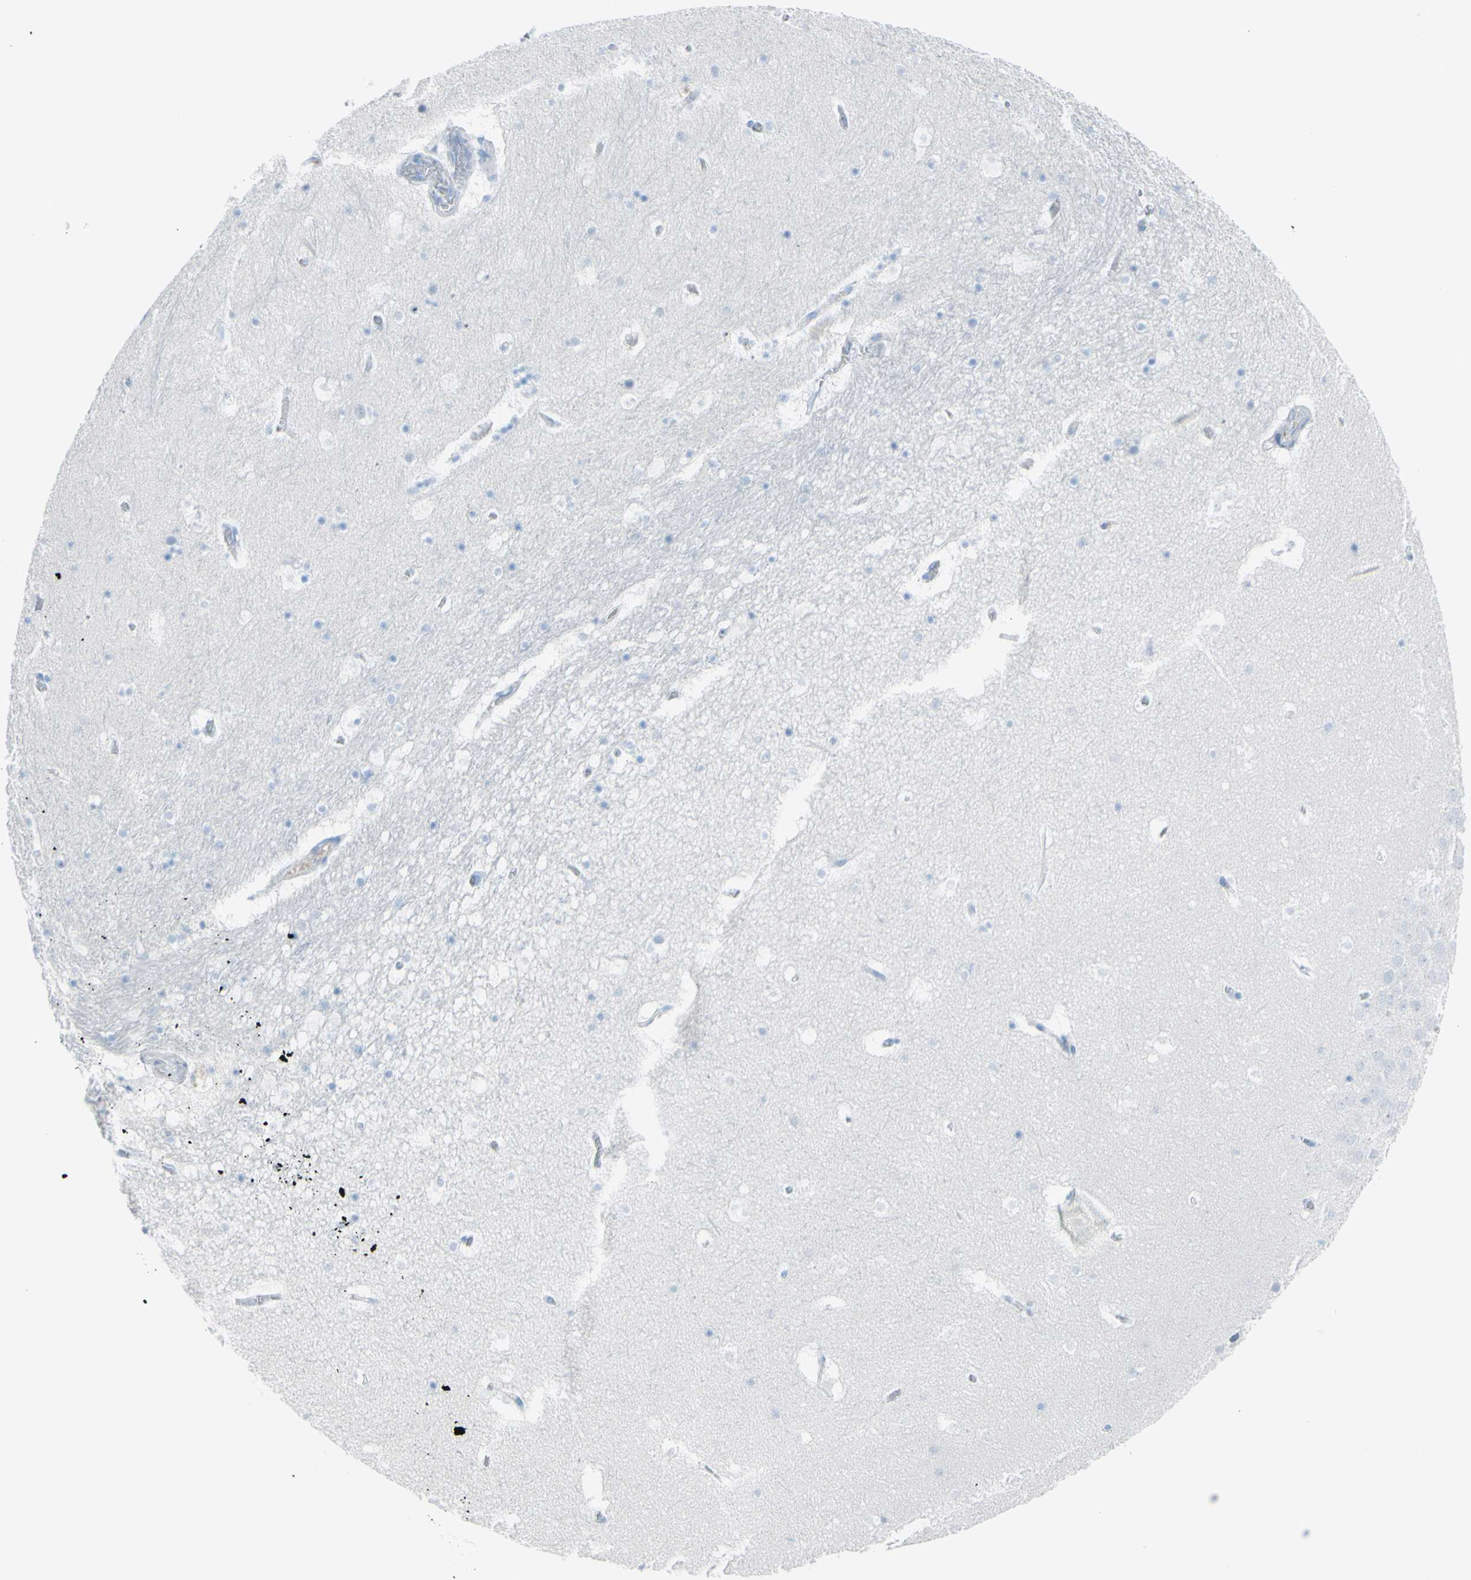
{"staining": {"intensity": "negative", "quantity": "none", "location": "none"}, "tissue": "hippocampus", "cell_type": "Glial cells", "image_type": "normal", "snomed": [{"axis": "morphology", "description": "Normal tissue, NOS"}, {"axis": "topography", "description": "Hippocampus"}], "caption": "The image exhibits no significant staining in glial cells of hippocampus.", "gene": "TFPI2", "patient": {"sex": "male", "age": 45}}